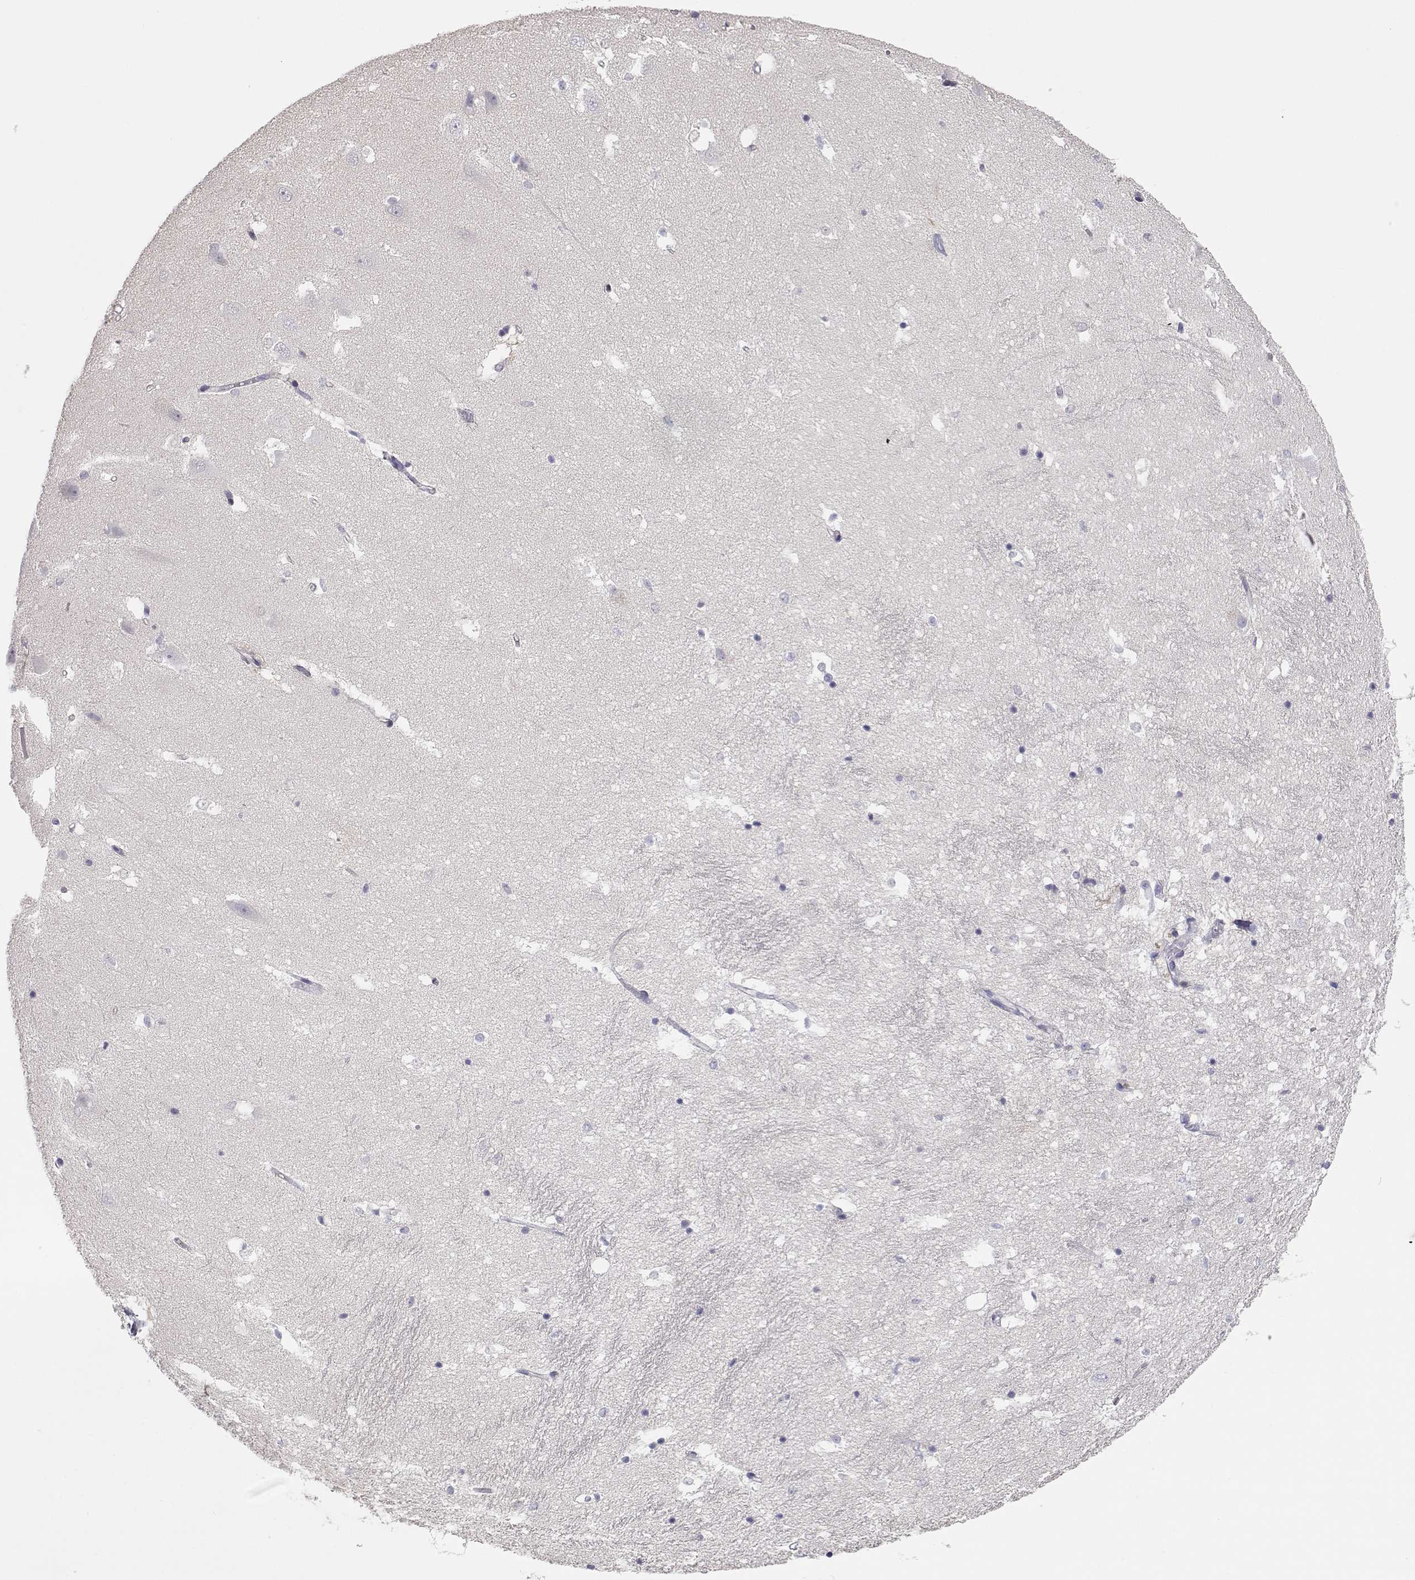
{"staining": {"intensity": "negative", "quantity": "none", "location": "none"}, "tissue": "hippocampus", "cell_type": "Glial cells", "image_type": "normal", "snomed": [{"axis": "morphology", "description": "Normal tissue, NOS"}, {"axis": "topography", "description": "Hippocampus"}], "caption": "IHC image of benign human hippocampus stained for a protein (brown), which exhibits no expression in glial cells. The staining is performed using DAB (3,3'-diaminobenzidine) brown chromogen with nuclei counter-stained in using hematoxylin.", "gene": "ADA", "patient": {"sex": "male", "age": 44}}